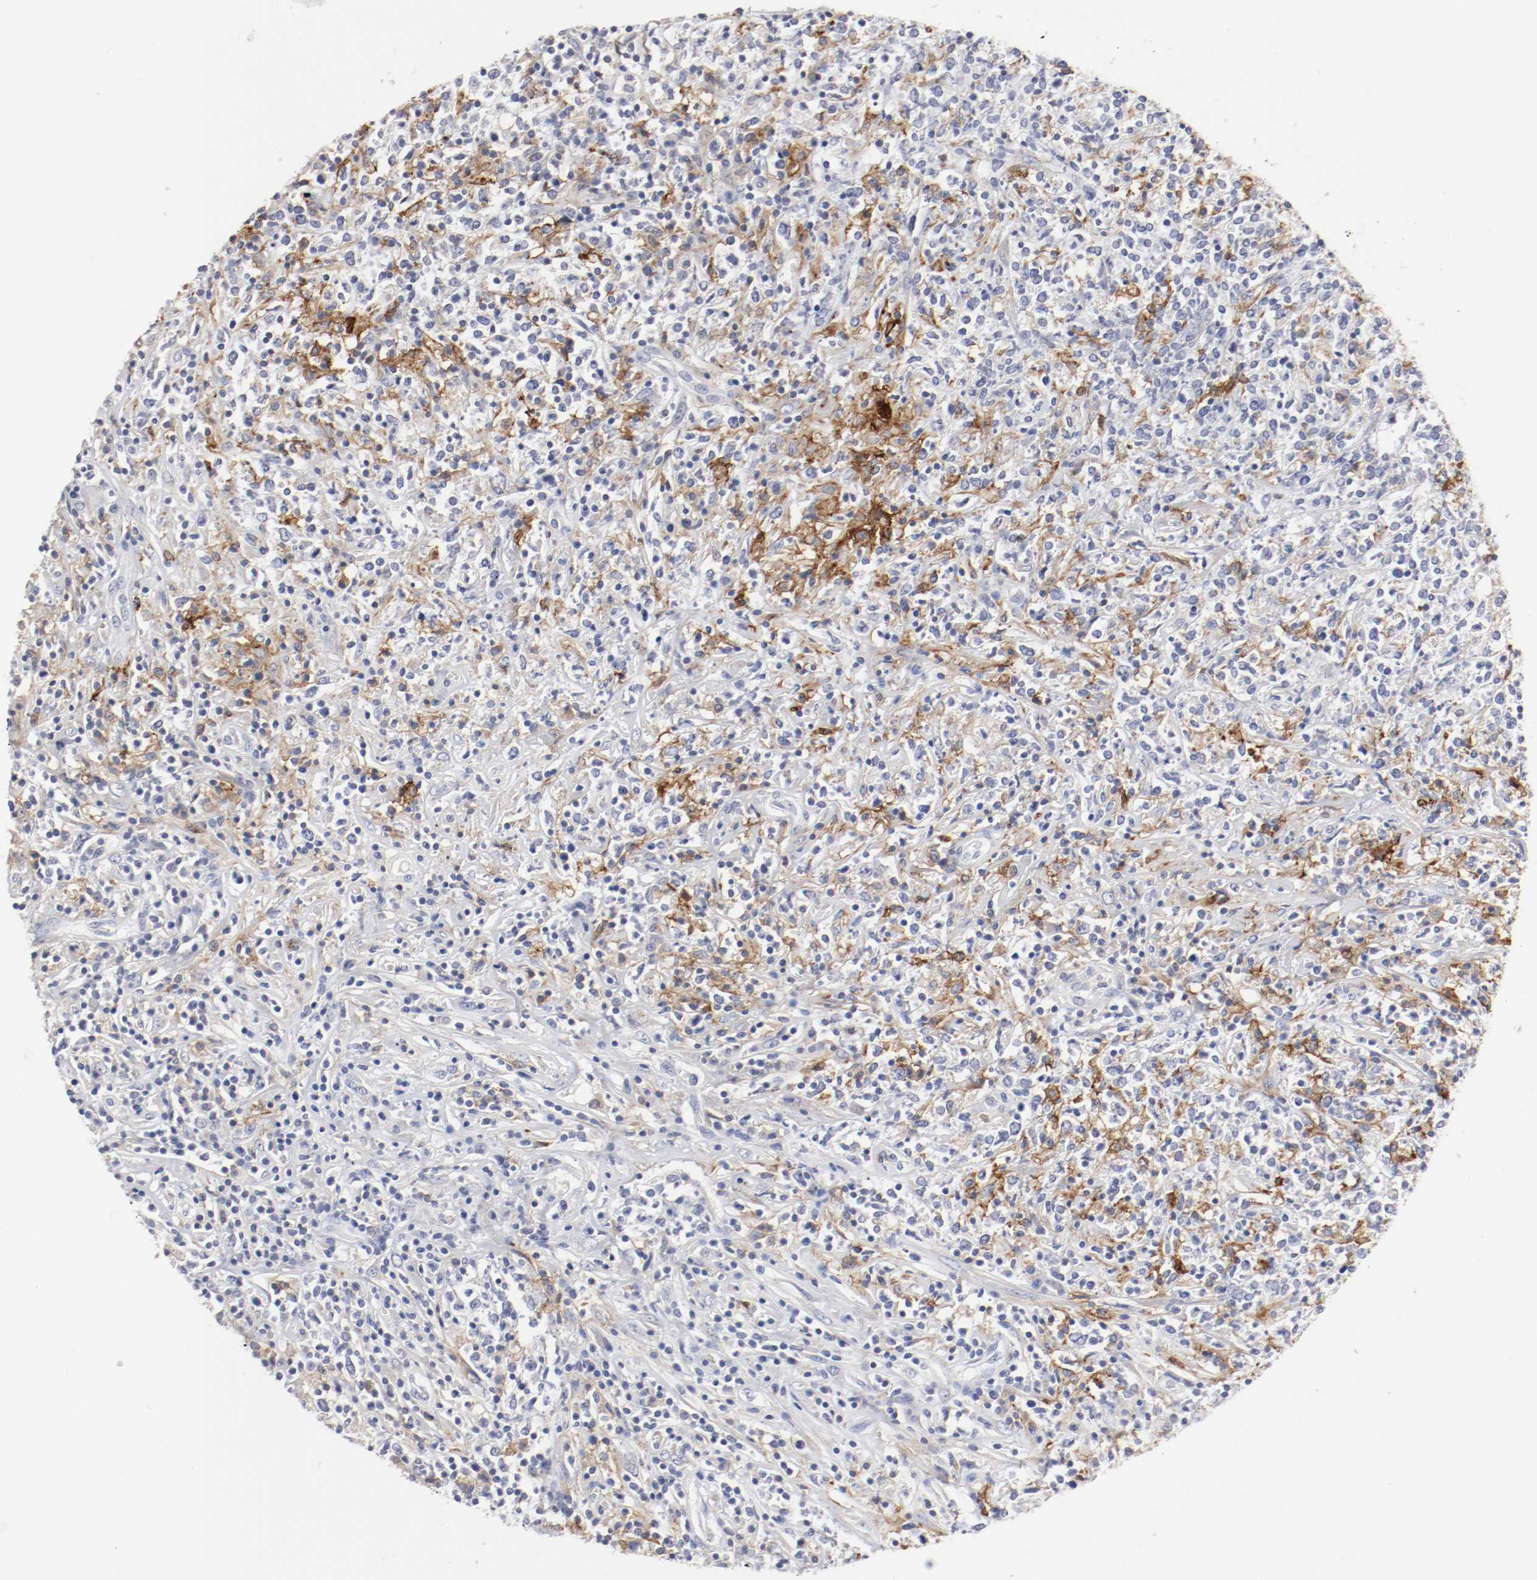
{"staining": {"intensity": "negative", "quantity": "none", "location": "none"}, "tissue": "lymphoma", "cell_type": "Tumor cells", "image_type": "cancer", "snomed": [{"axis": "morphology", "description": "Malignant lymphoma, non-Hodgkin's type, High grade"}, {"axis": "topography", "description": "Lymph node"}], "caption": "DAB immunohistochemical staining of malignant lymphoma, non-Hodgkin's type (high-grade) displays no significant expression in tumor cells.", "gene": "ITGAX", "patient": {"sex": "female", "age": 84}}